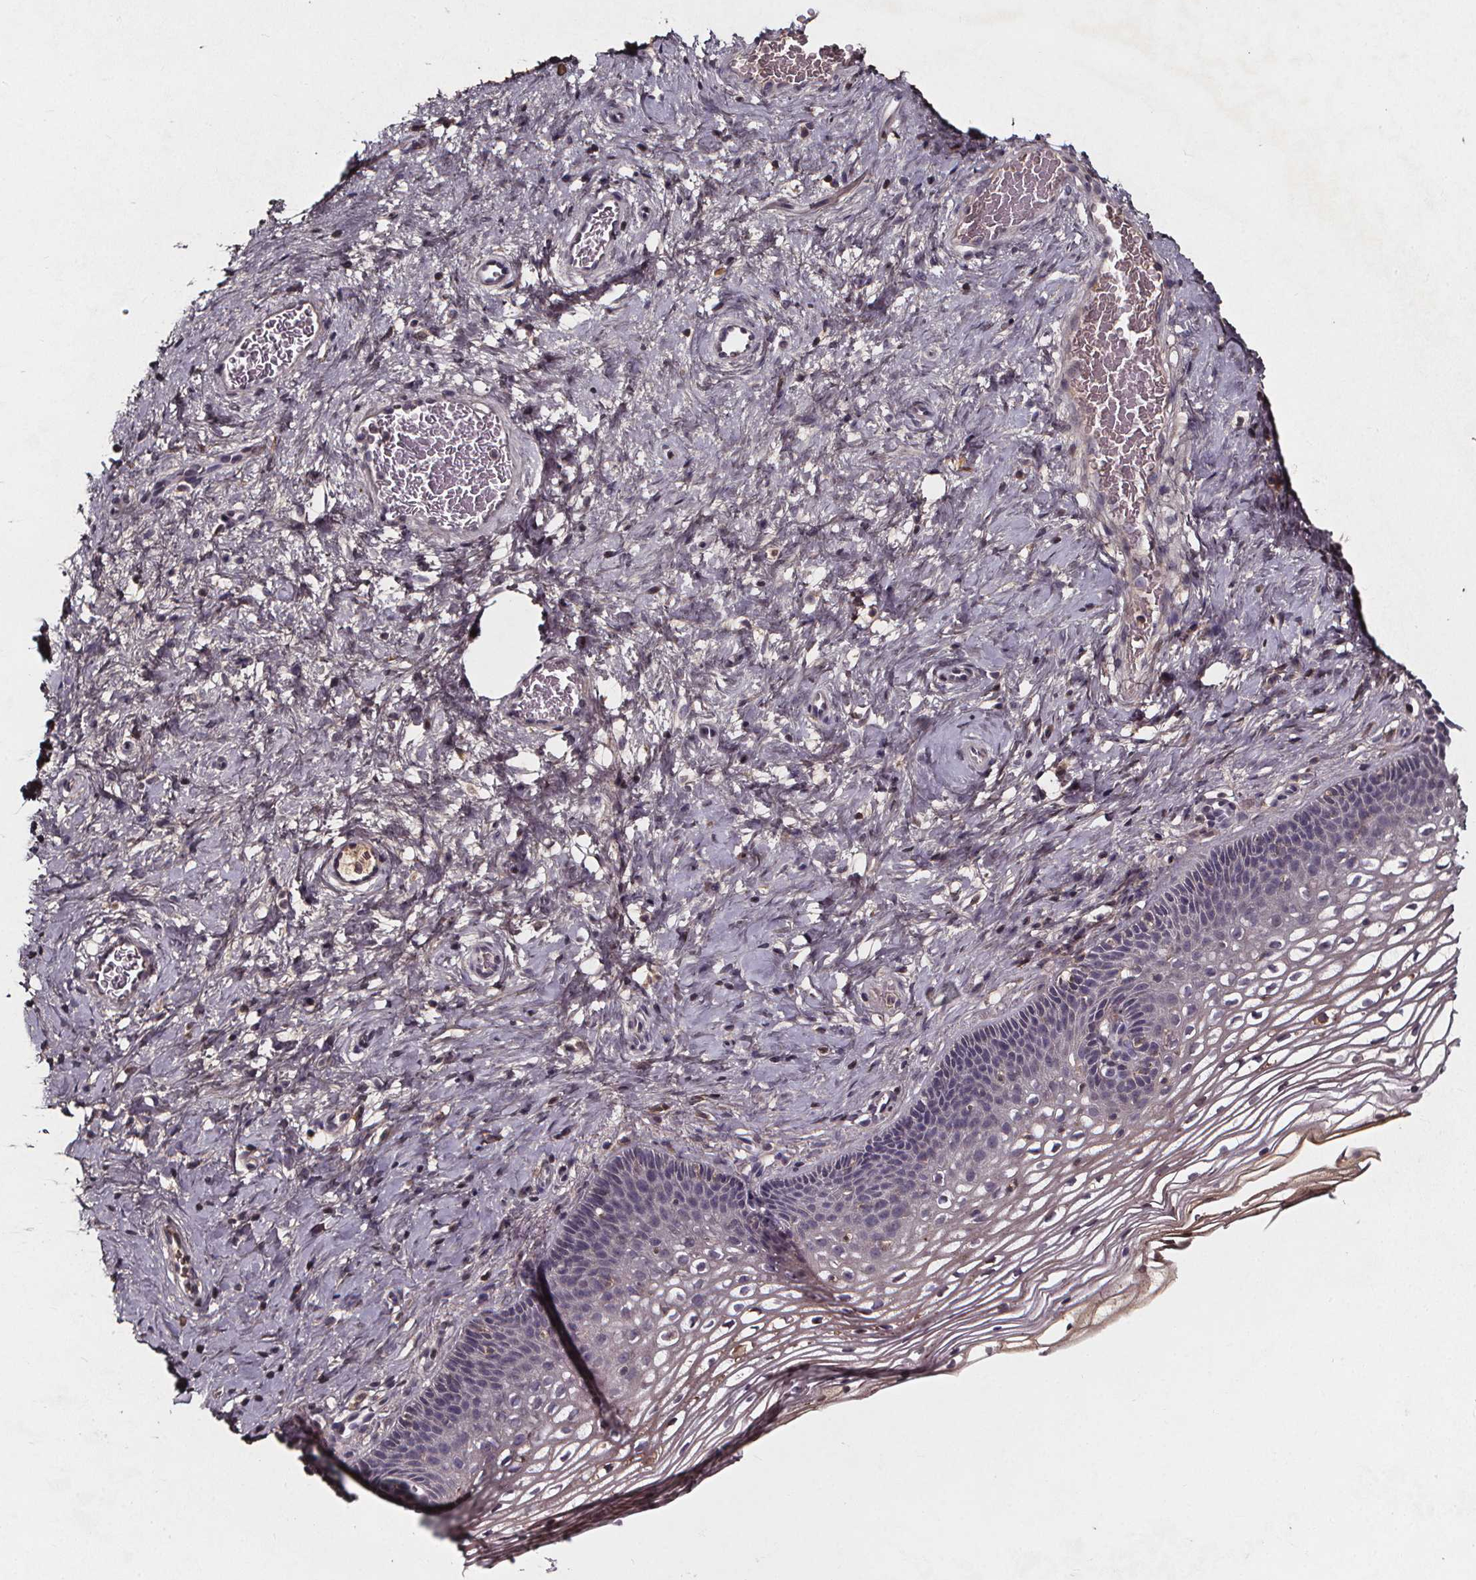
{"staining": {"intensity": "negative", "quantity": "none", "location": "none"}, "tissue": "cervix", "cell_type": "Glandular cells", "image_type": "normal", "snomed": [{"axis": "morphology", "description": "Normal tissue, NOS"}, {"axis": "topography", "description": "Cervix"}], "caption": "Immunohistochemistry of unremarkable cervix displays no staining in glandular cells.", "gene": "SPAG8", "patient": {"sex": "female", "age": 34}}